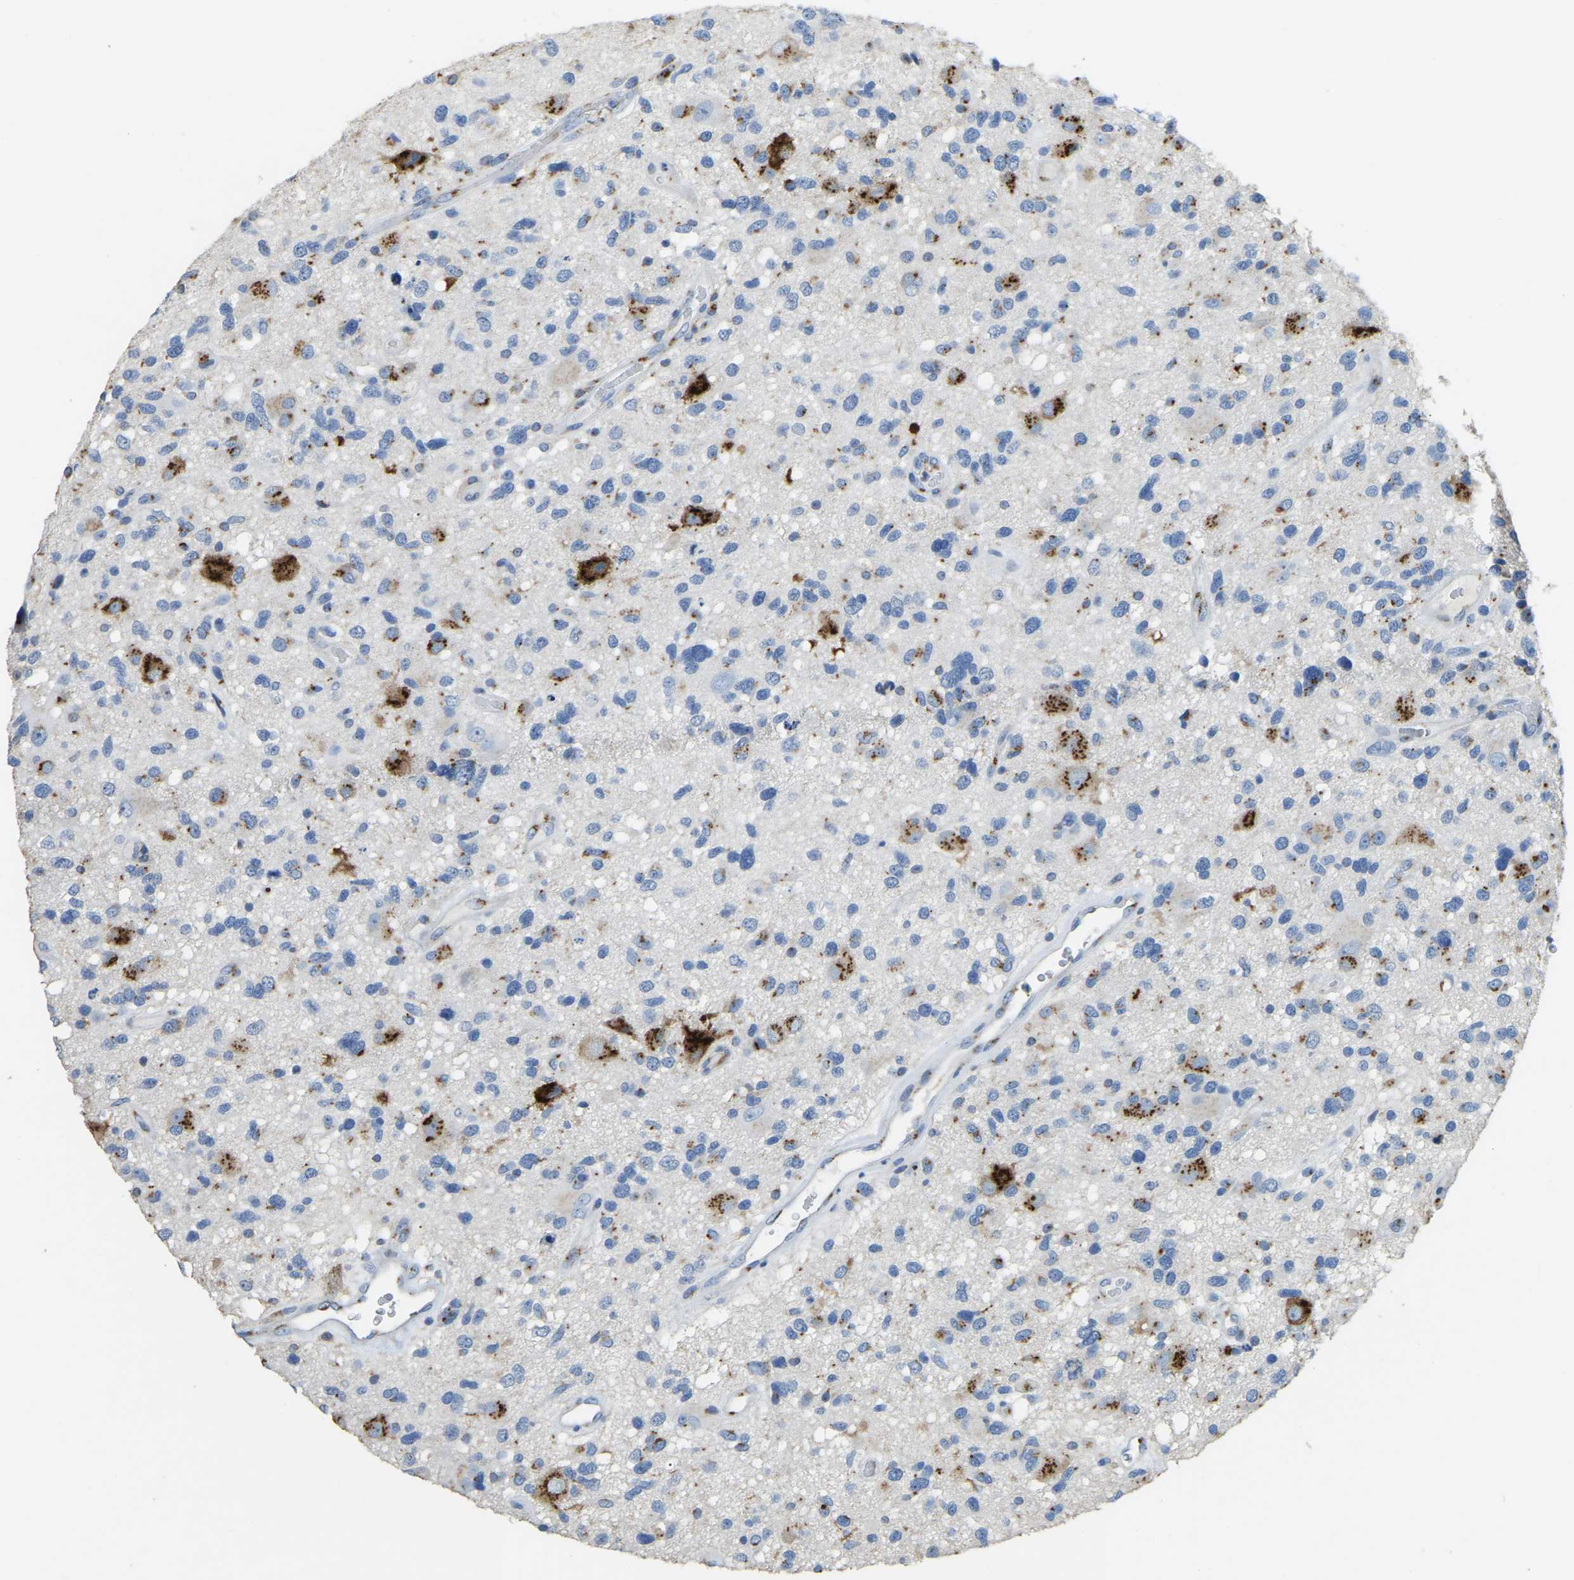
{"staining": {"intensity": "negative", "quantity": "none", "location": "none"}, "tissue": "glioma", "cell_type": "Tumor cells", "image_type": "cancer", "snomed": [{"axis": "morphology", "description": "Glioma, malignant, High grade"}, {"axis": "topography", "description": "Brain"}], "caption": "This is an IHC image of glioma. There is no expression in tumor cells.", "gene": "FAM174A", "patient": {"sex": "male", "age": 33}}